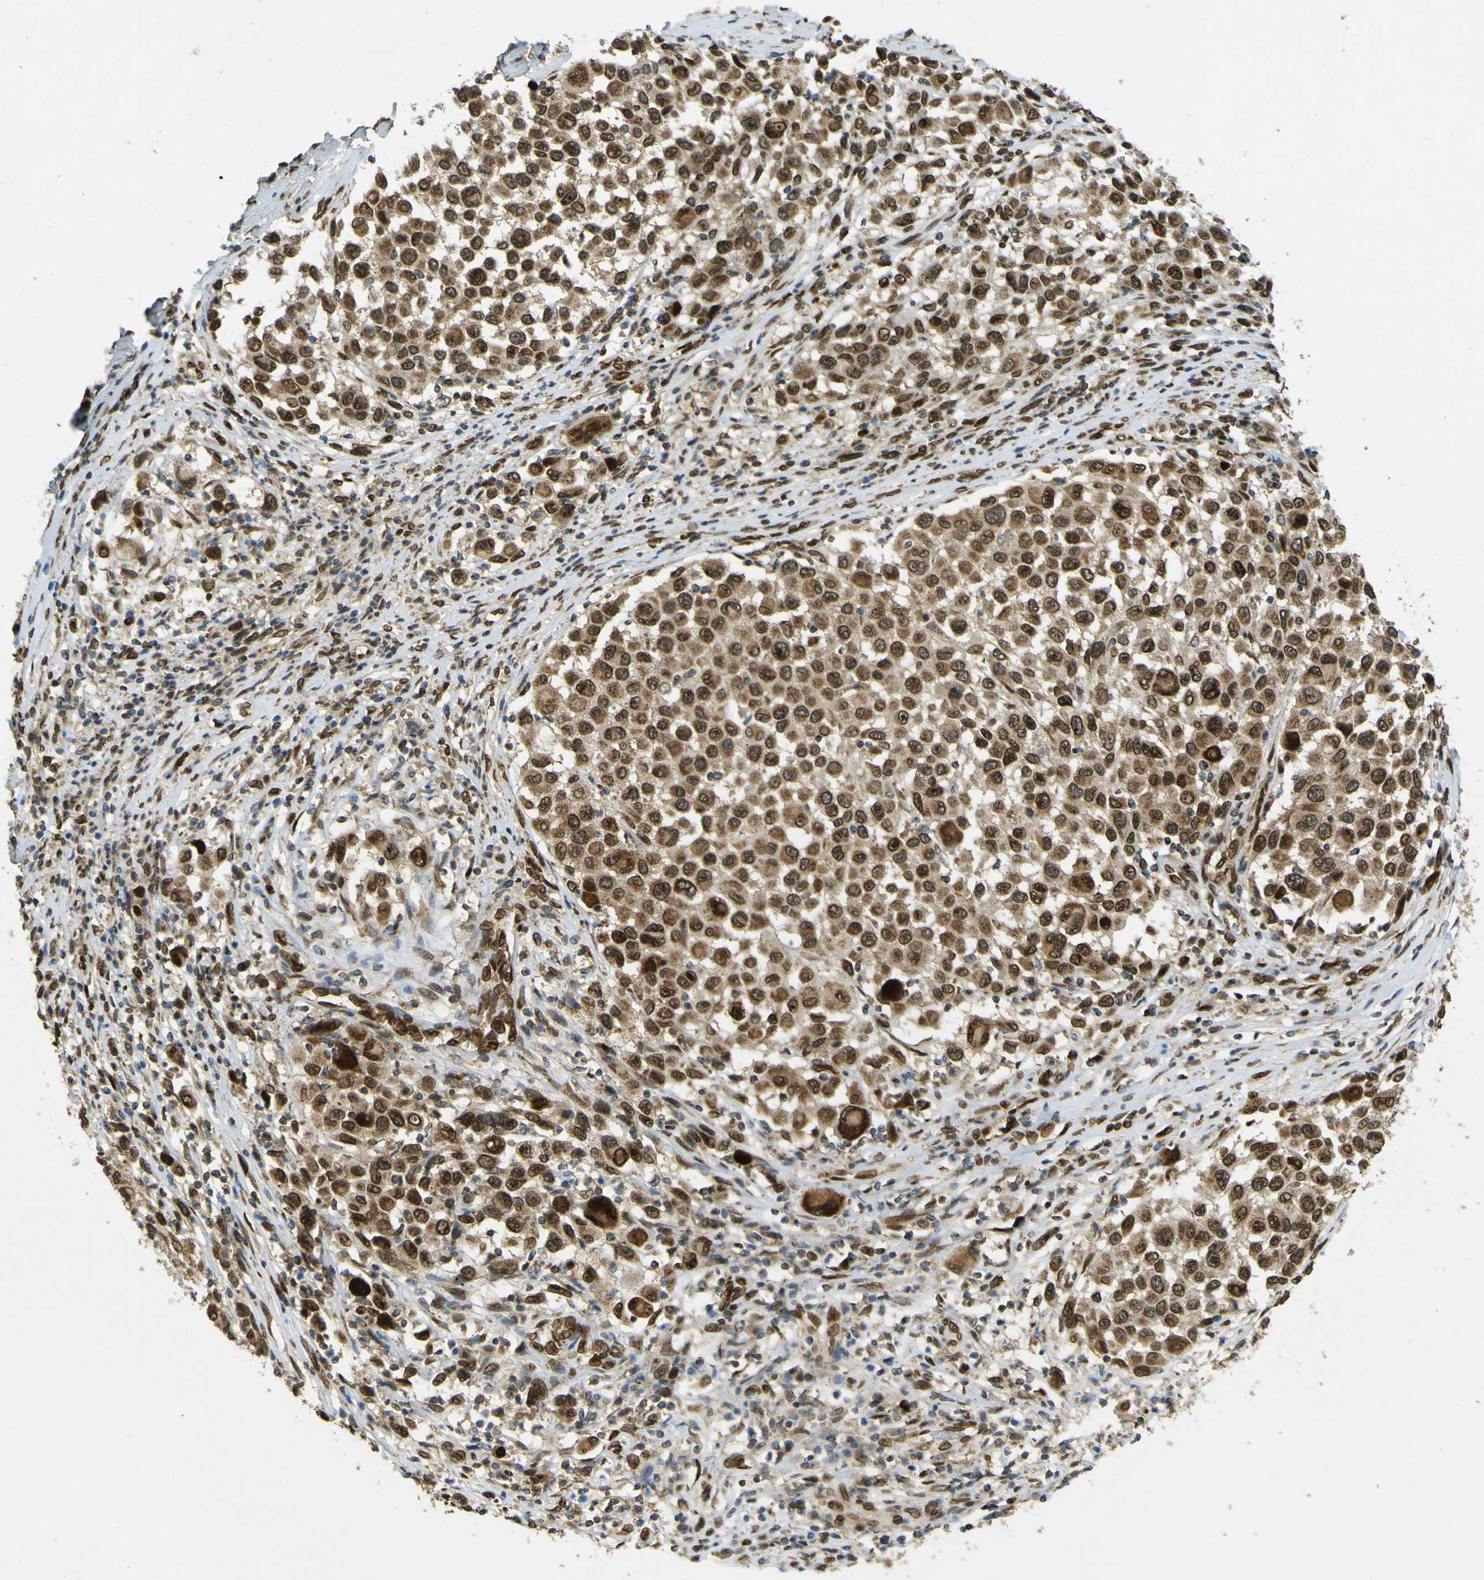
{"staining": {"intensity": "strong", "quantity": ">75%", "location": "cytoplasmic/membranous,nuclear"}, "tissue": "melanoma", "cell_type": "Tumor cells", "image_type": "cancer", "snomed": [{"axis": "morphology", "description": "Malignant melanoma, Metastatic site"}, {"axis": "topography", "description": "Lymph node"}], "caption": "Melanoma tissue demonstrates strong cytoplasmic/membranous and nuclear expression in approximately >75% of tumor cells, visualized by immunohistochemistry.", "gene": "GALNT1", "patient": {"sex": "male", "age": 61}}